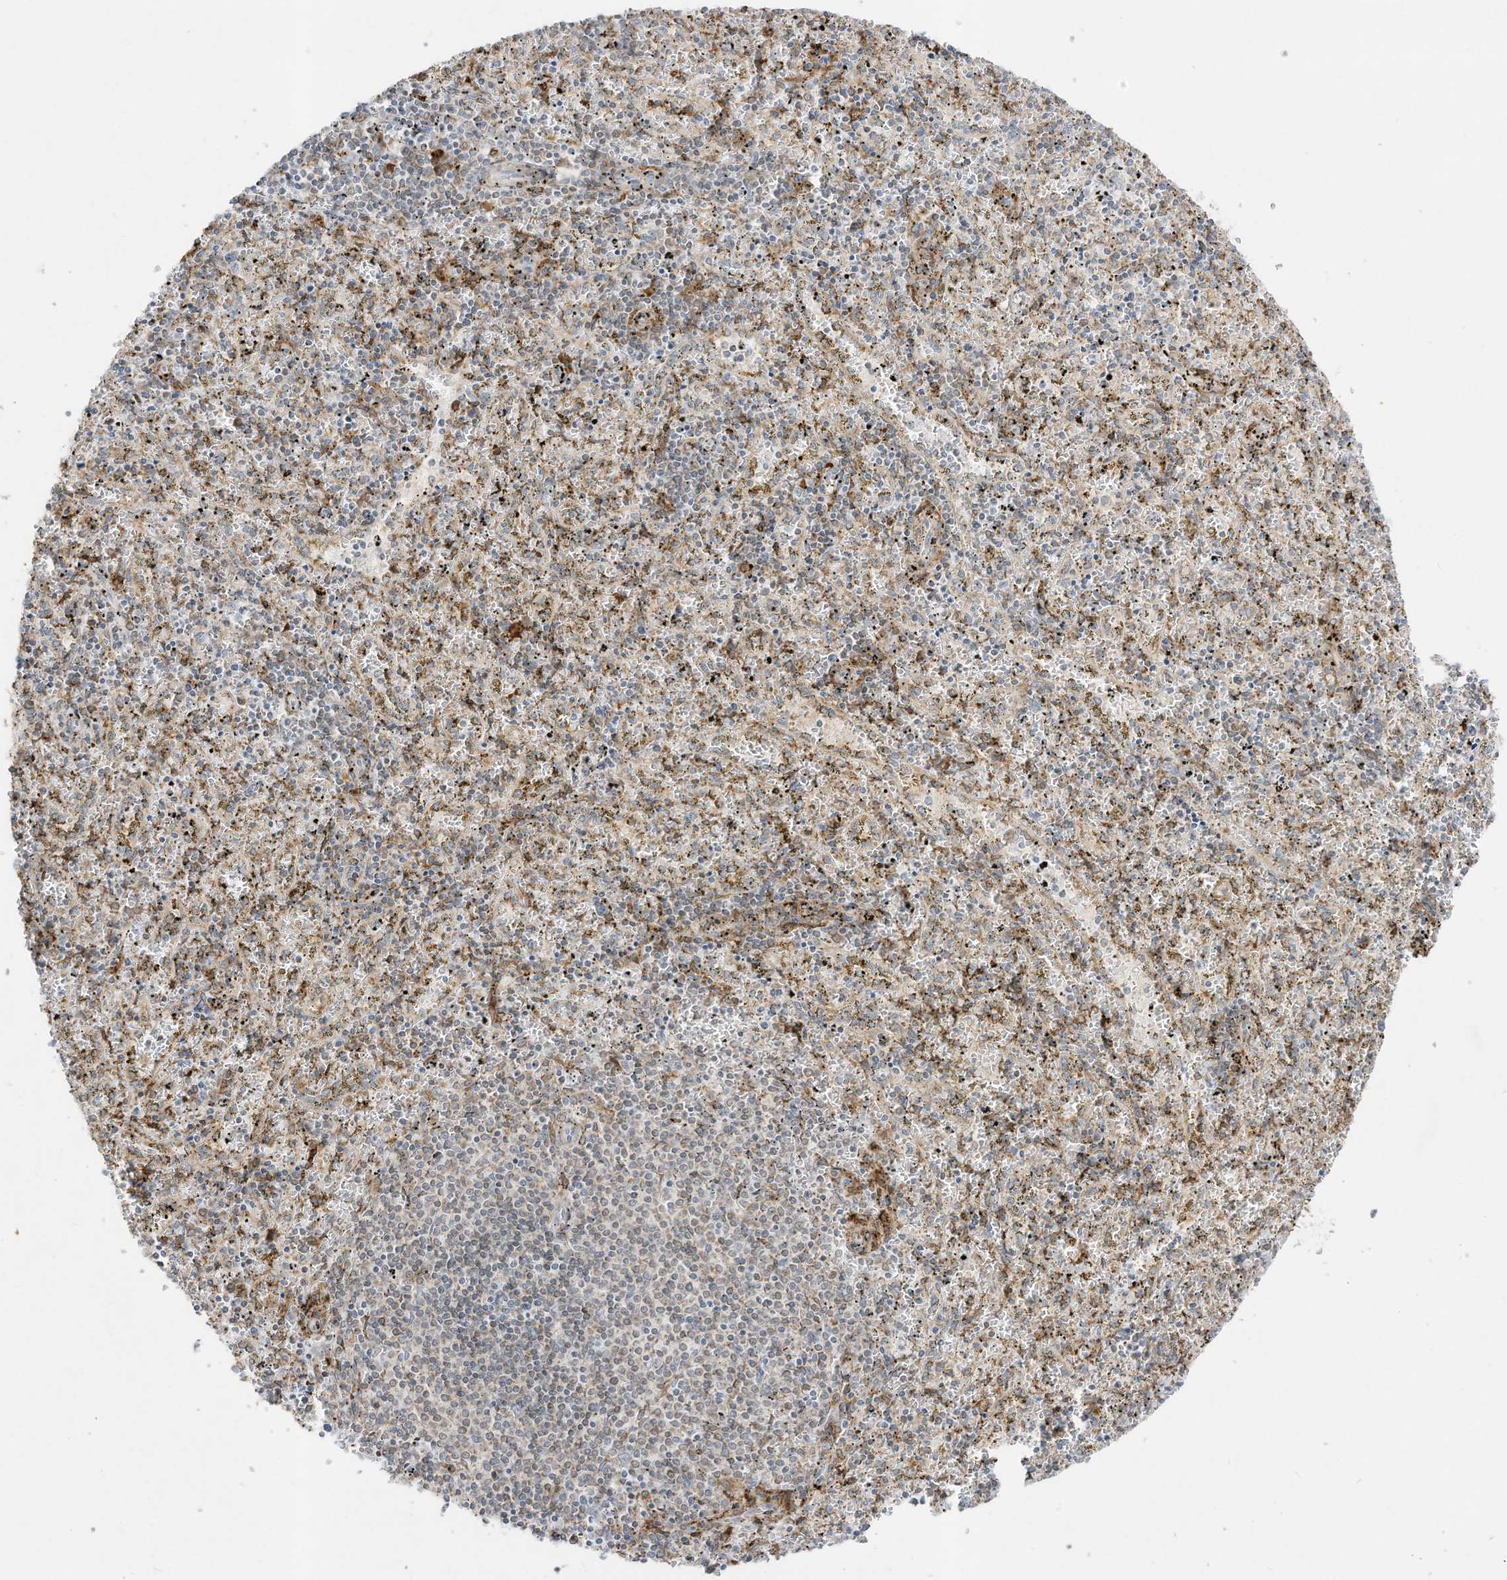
{"staining": {"intensity": "negative", "quantity": "none", "location": "none"}, "tissue": "spleen", "cell_type": "Cells in red pulp", "image_type": "normal", "snomed": [{"axis": "morphology", "description": "Normal tissue, NOS"}, {"axis": "topography", "description": "Spleen"}], "caption": "Immunohistochemistry (IHC) image of benign spleen stained for a protein (brown), which reveals no positivity in cells in red pulp. The staining was performed using DAB to visualize the protein expression in brown, while the nuclei were stained in blue with hematoxylin (Magnification: 20x).", "gene": "PTK6", "patient": {"sex": "male", "age": 11}}